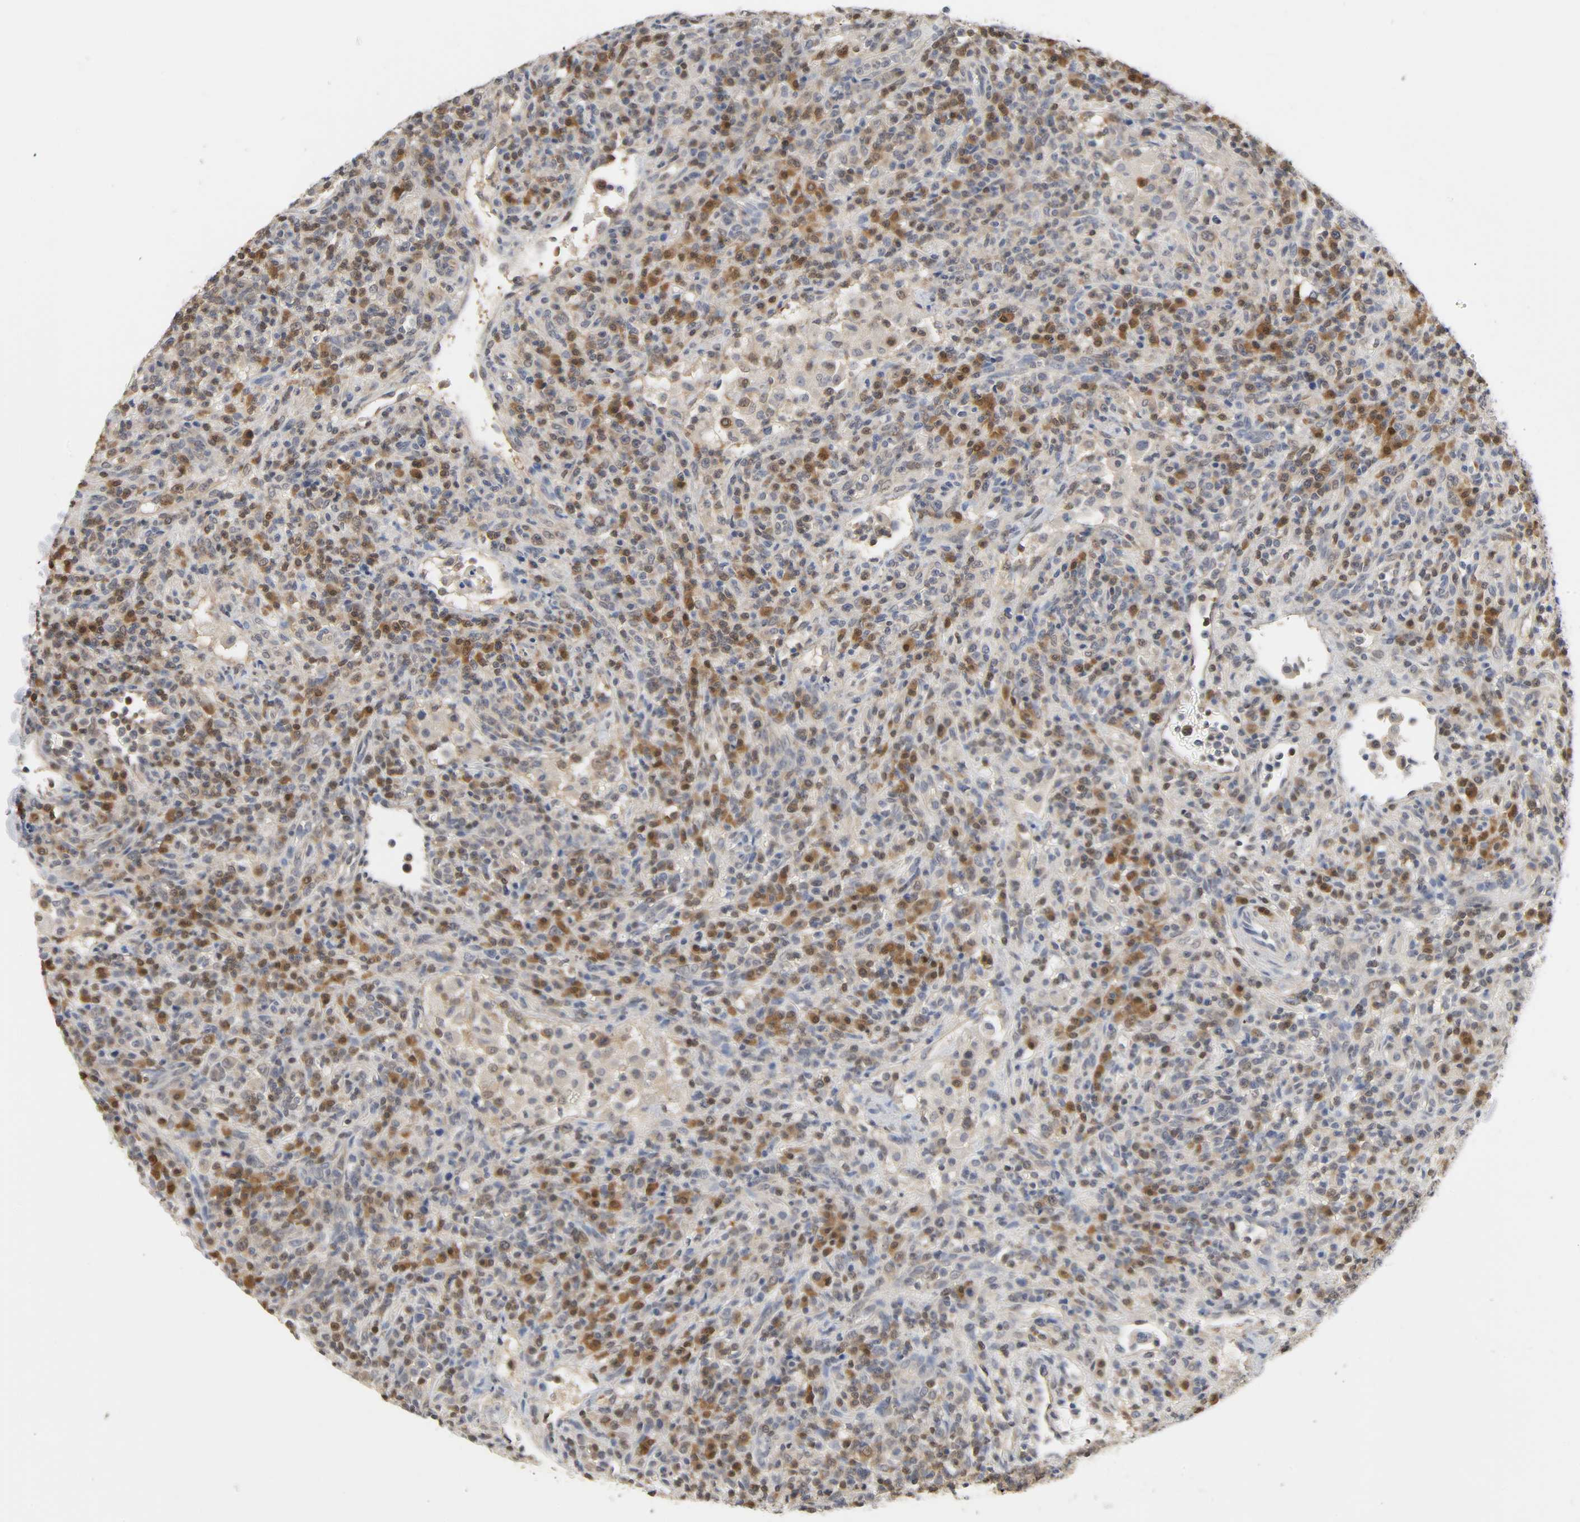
{"staining": {"intensity": "moderate", "quantity": ">75%", "location": "cytoplasmic/membranous,nuclear"}, "tissue": "lymphoma", "cell_type": "Tumor cells", "image_type": "cancer", "snomed": [{"axis": "morphology", "description": "Hodgkin's disease, NOS"}, {"axis": "topography", "description": "Lymph node"}], "caption": "Protein expression analysis of Hodgkin's disease exhibits moderate cytoplasmic/membranous and nuclear staining in about >75% of tumor cells.", "gene": "MIF", "patient": {"sex": "male", "age": 65}}